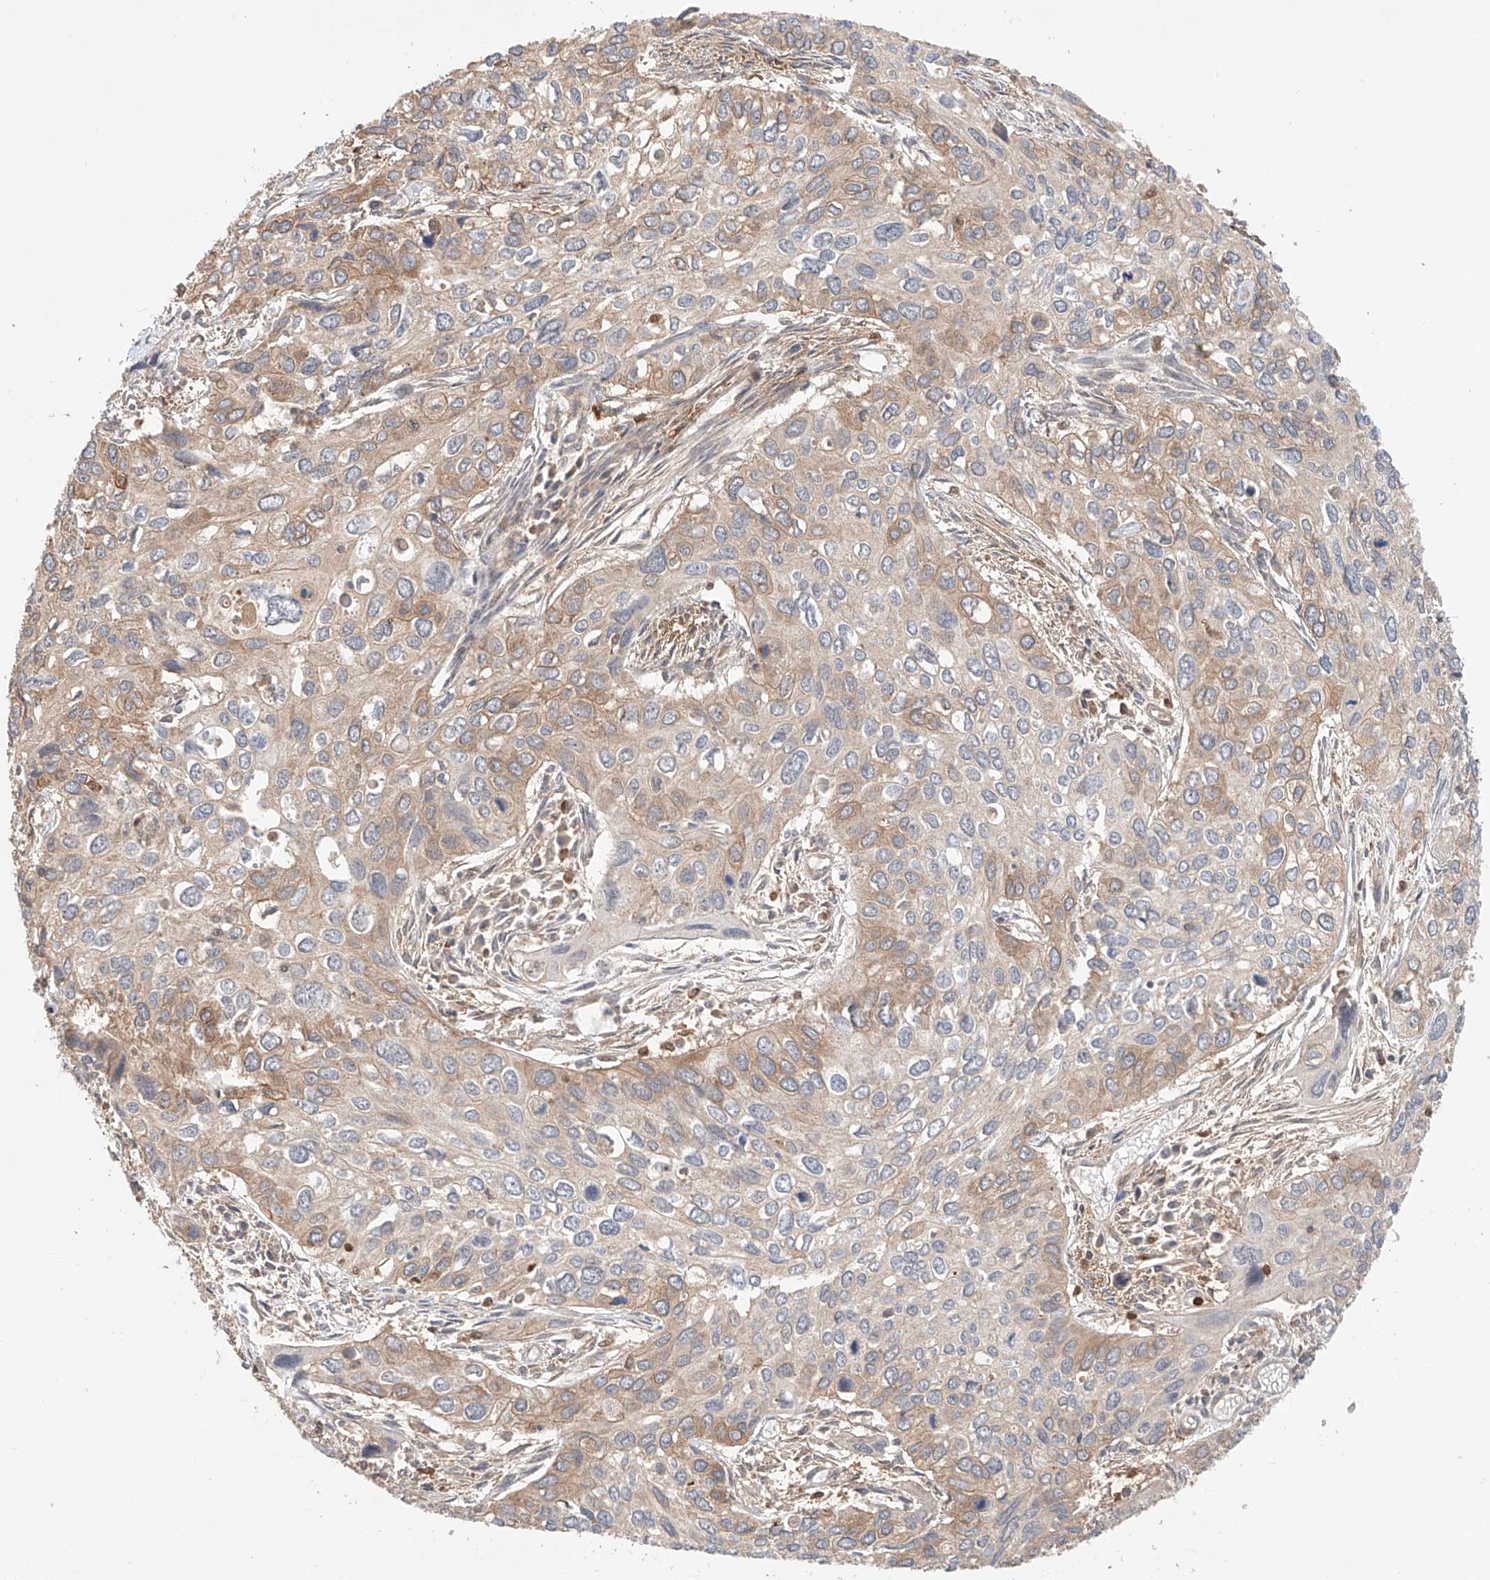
{"staining": {"intensity": "weak", "quantity": "25%-75%", "location": "cytoplasmic/membranous"}, "tissue": "cervical cancer", "cell_type": "Tumor cells", "image_type": "cancer", "snomed": [{"axis": "morphology", "description": "Squamous cell carcinoma, NOS"}, {"axis": "topography", "description": "Cervix"}], "caption": "Immunohistochemistry (IHC) staining of cervical cancer (squamous cell carcinoma), which demonstrates low levels of weak cytoplasmic/membranous expression in about 25%-75% of tumor cells indicating weak cytoplasmic/membranous protein staining. The staining was performed using DAB (3,3'-diaminobenzidine) (brown) for protein detection and nuclei were counterstained in hematoxylin (blue).", "gene": "IGSF22", "patient": {"sex": "female", "age": 55}}